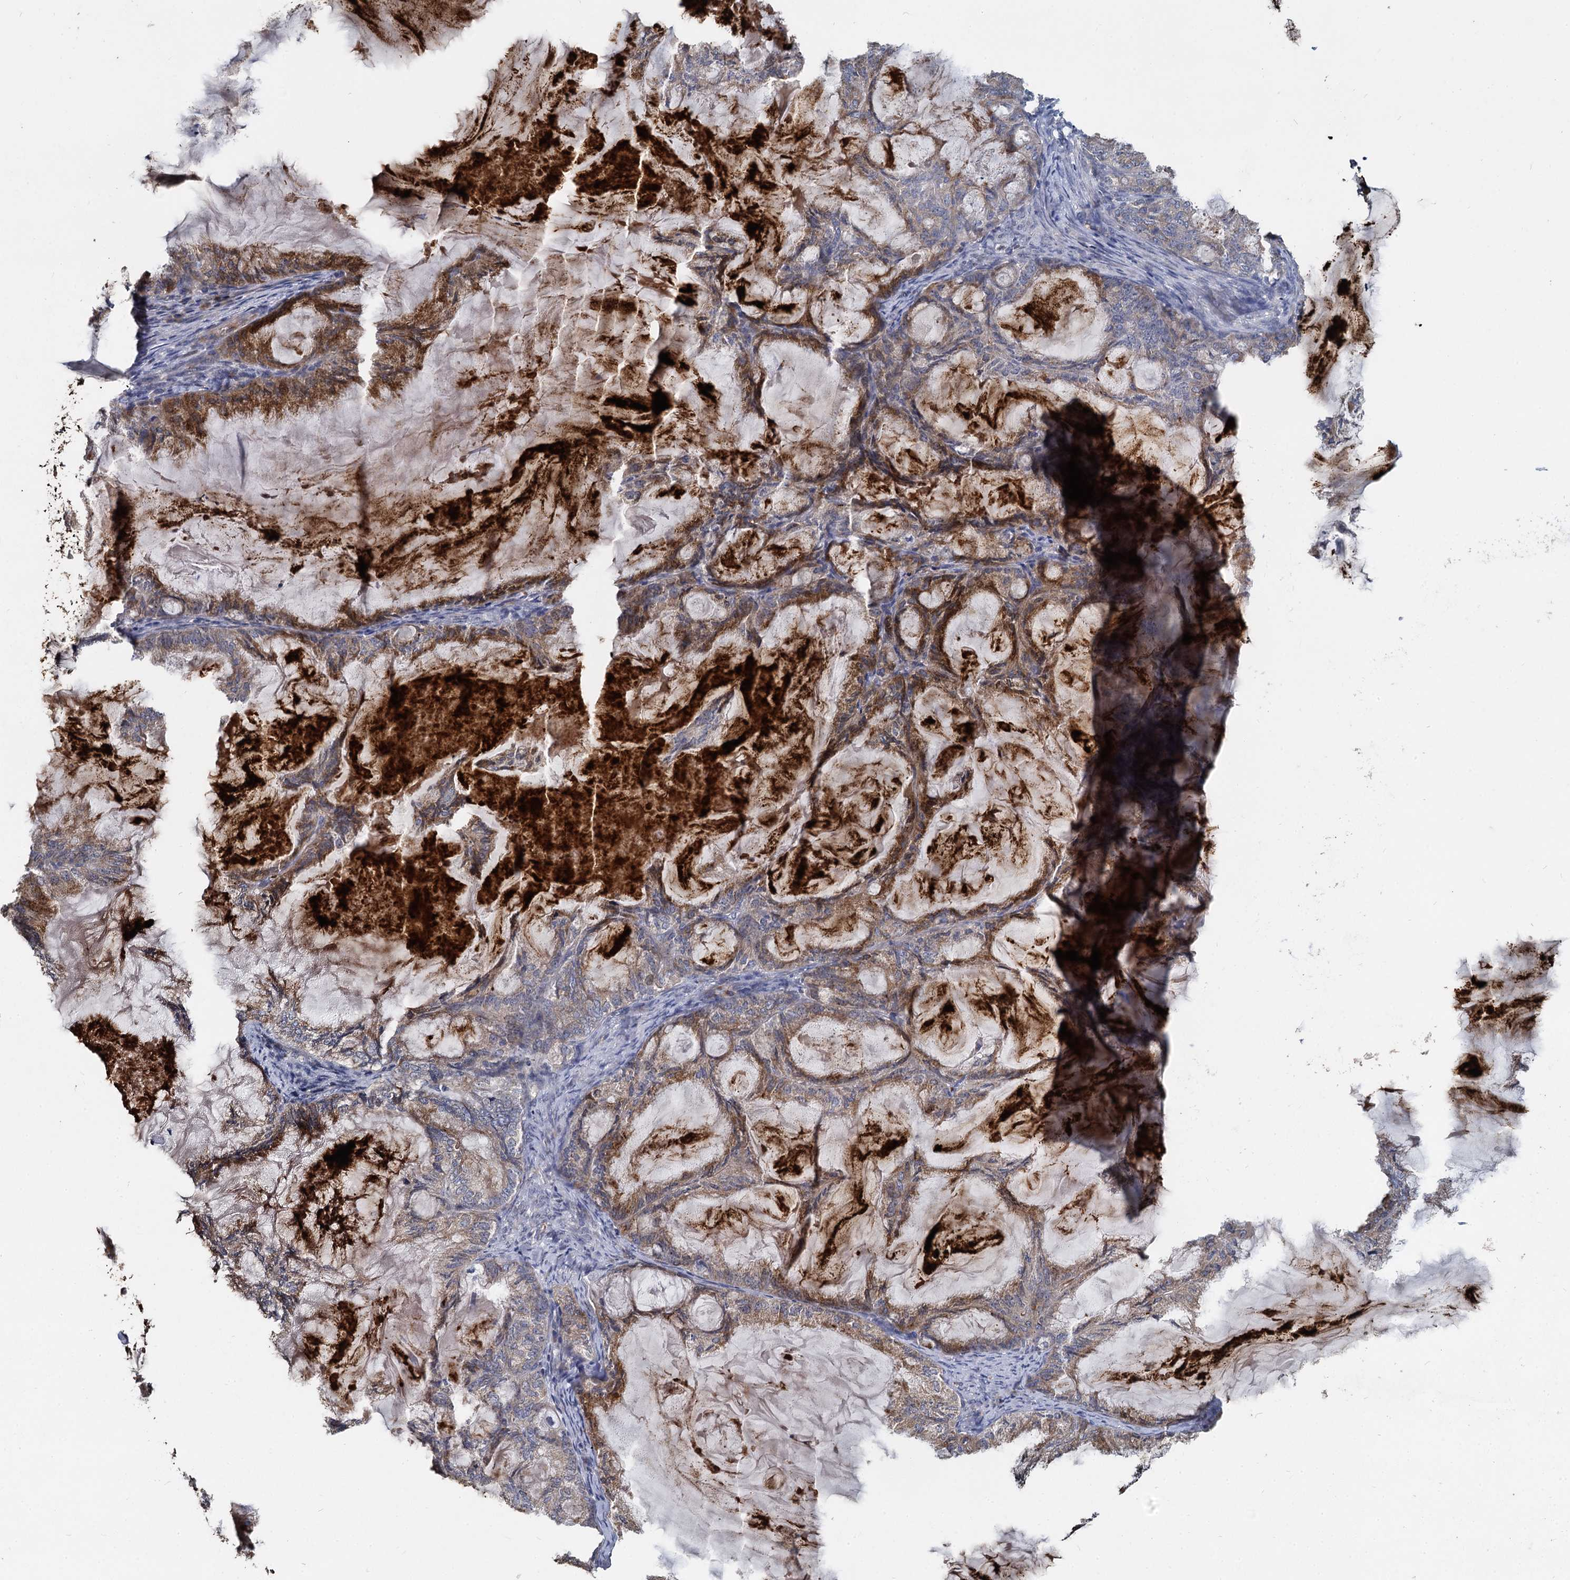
{"staining": {"intensity": "moderate", "quantity": "25%-75%", "location": "cytoplasmic/membranous"}, "tissue": "endometrial cancer", "cell_type": "Tumor cells", "image_type": "cancer", "snomed": [{"axis": "morphology", "description": "Adenocarcinoma, NOS"}, {"axis": "topography", "description": "Endometrium"}], "caption": "Approximately 25%-75% of tumor cells in endometrial cancer (adenocarcinoma) show moderate cytoplasmic/membranous protein positivity as visualized by brown immunohistochemical staining.", "gene": "TCTN2", "patient": {"sex": "female", "age": 86}}